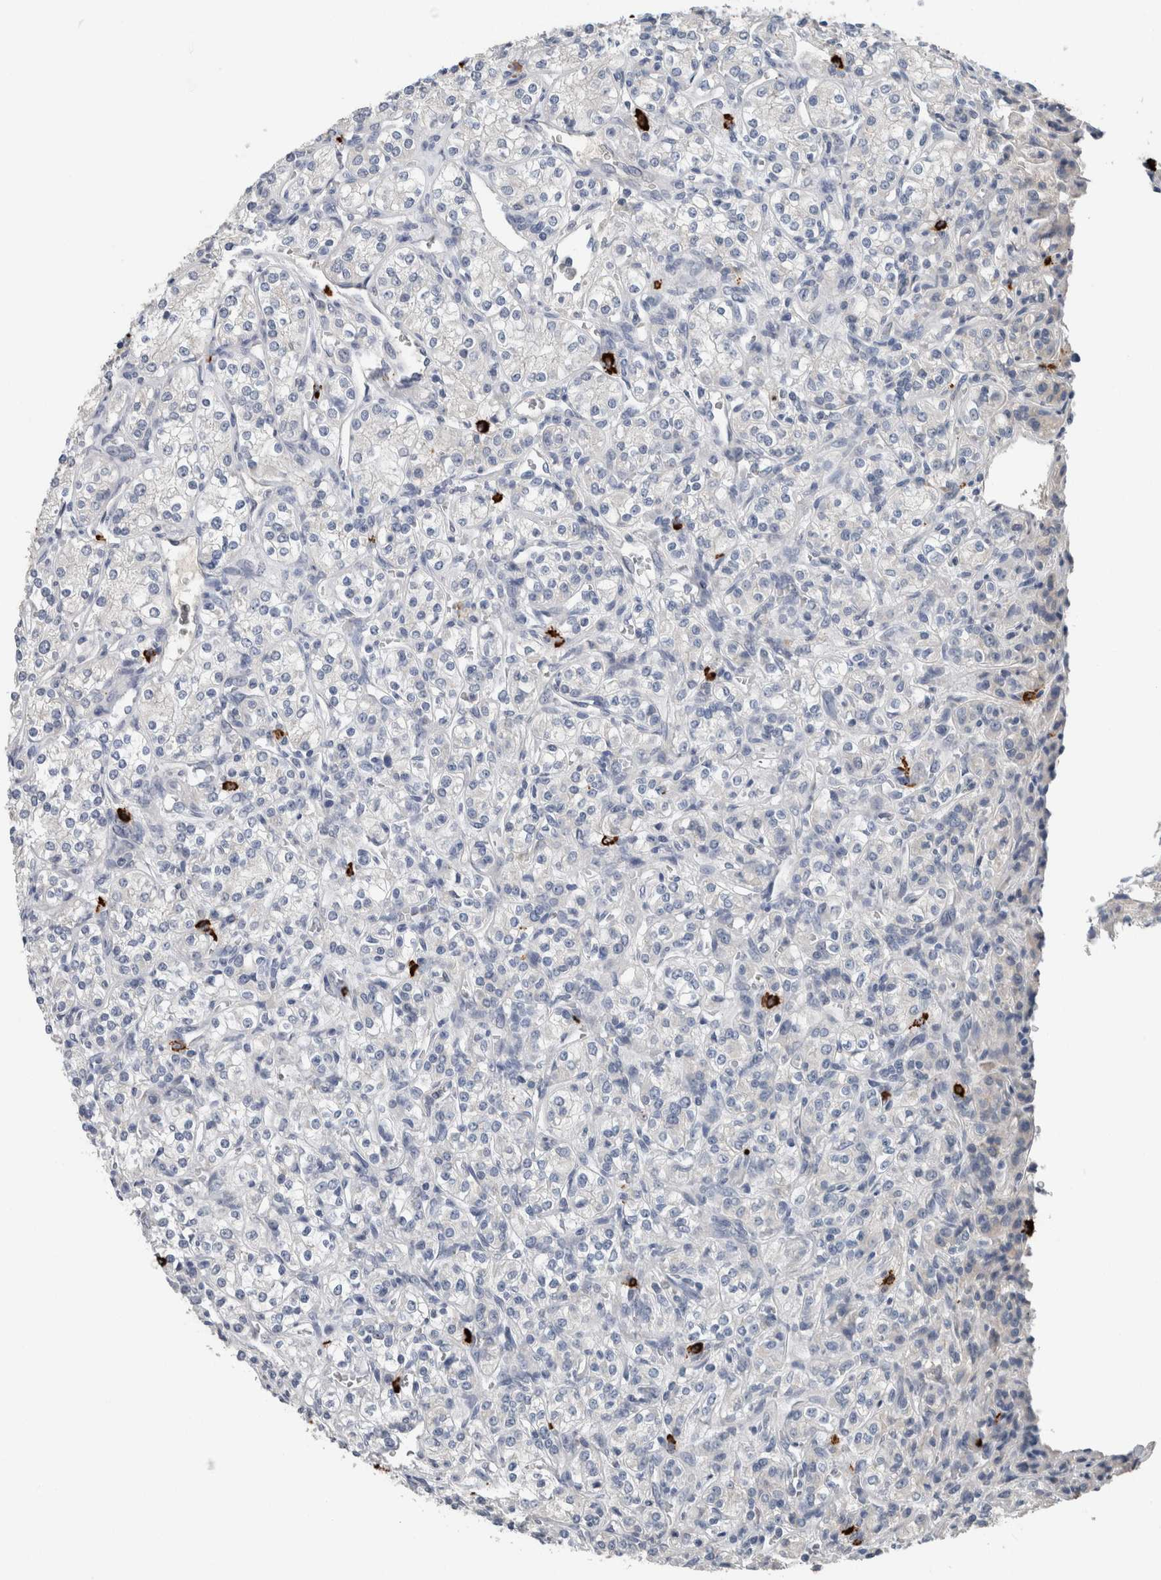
{"staining": {"intensity": "negative", "quantity": "none", "location": "none"}, "tissue": "renal cancer", "cell_type": "Tumor cells", "image_type": "cancer", "snomed": [{"axis": "morphology", "description": "Adenocarcinoma, NOS"}, {"axis": "topography", "description": "Kidney"}], "caption": "Immunohistochemical staining of renal cancer reveals no significant expression in tumor cells. Brightfield microscopy of immunohistochemistry stained with DAB (brown) and hematoxylin (blue), captured at high magnification.", "gene": "CRNN", "patient": {"sex": "male", "age": 77}}